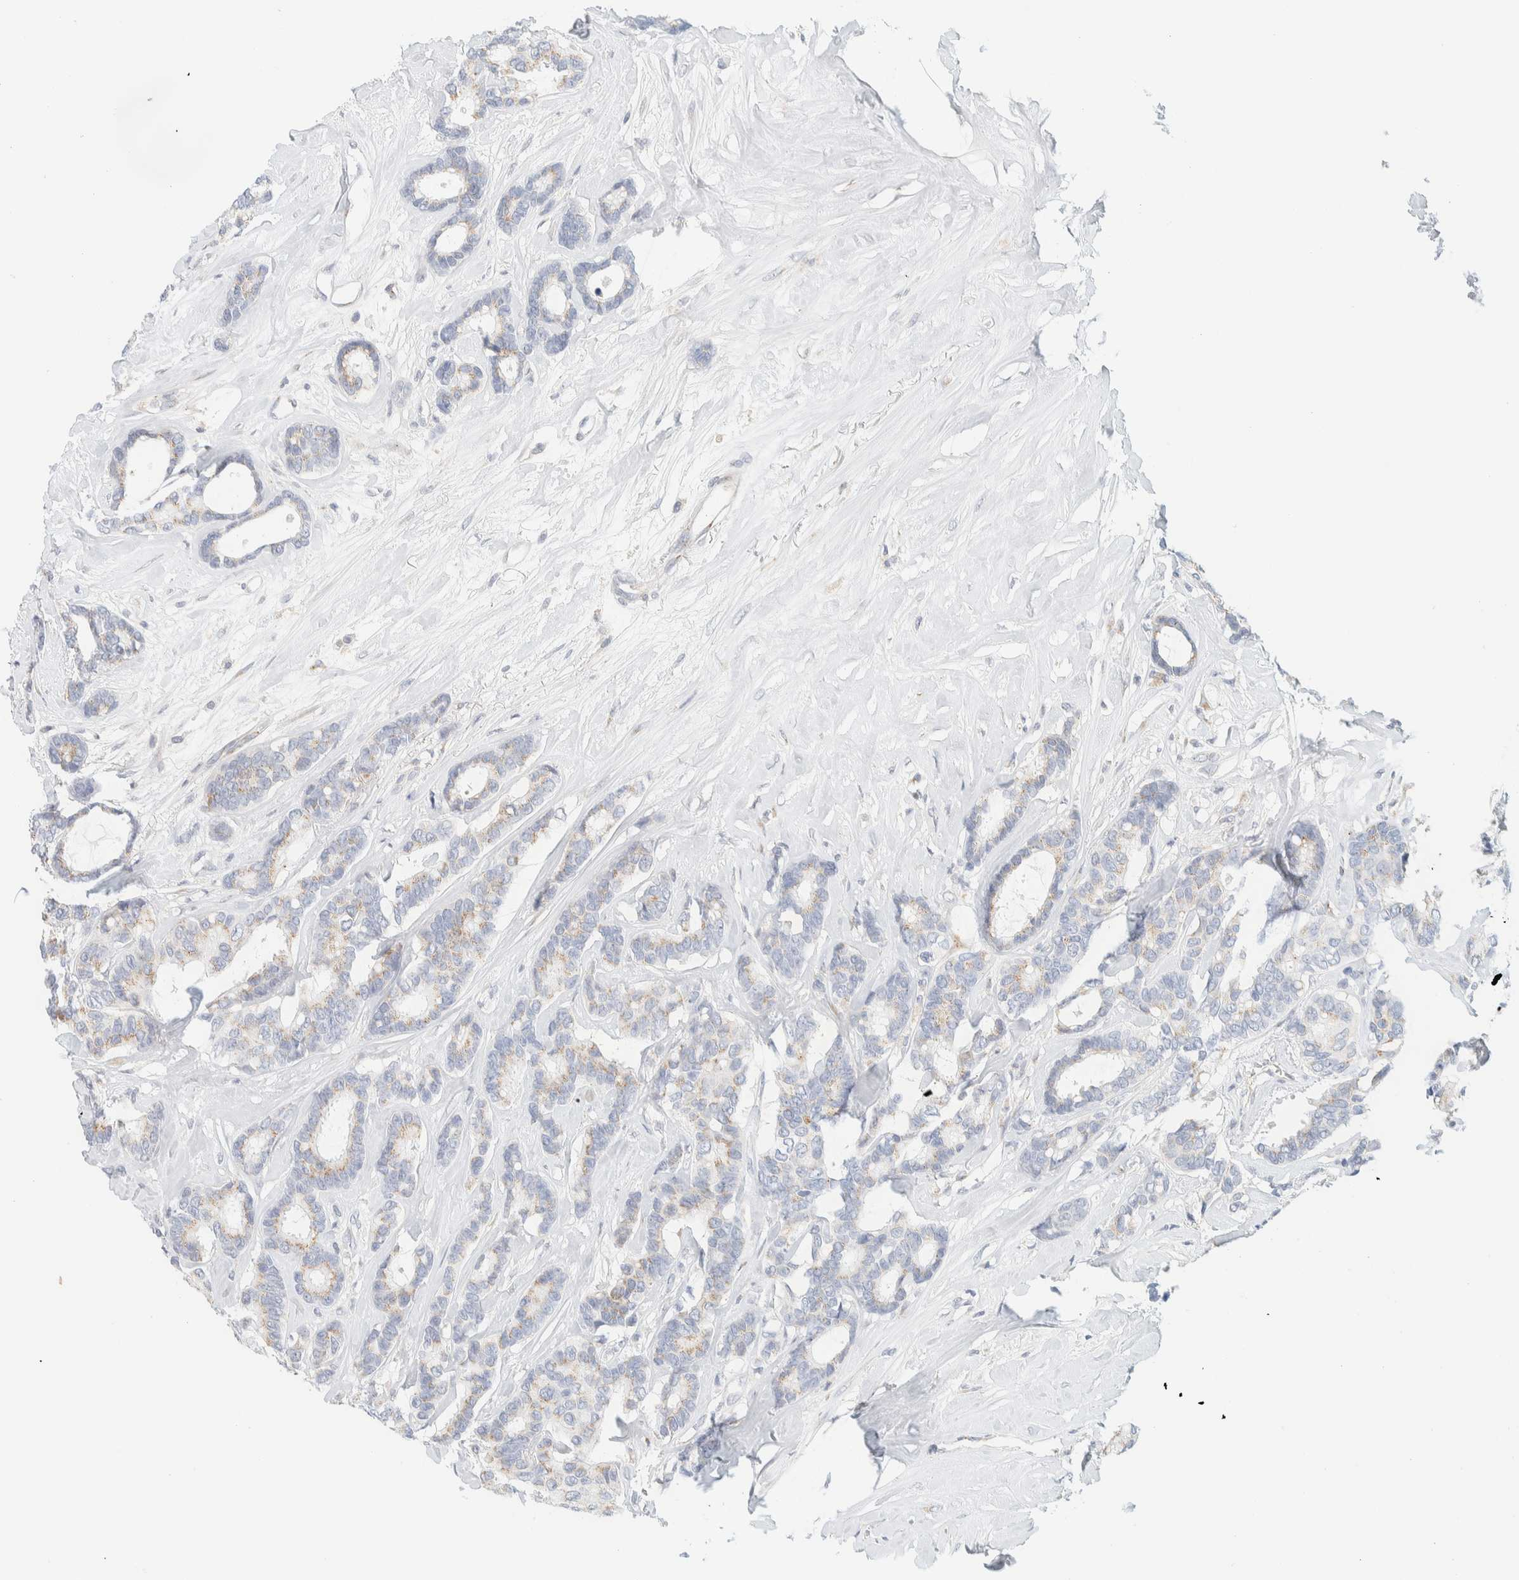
{"staining": {"intensity": "weak", "quantity": "25%-75%", "location": "cytoplasmic/membranous"}, "tissue": "breast cancer", "cell_type": "Tumor cells", "image_type": "cancer", "snomed": [{"axis": "morphology", "description": "Duct carcinoma"}, {"axis": "topography", "description": "Breast"}], "caption": "This is an image of immunohistochemistry (IHC) staining of breast cancer, which shows weak expression in the cytoplasmic/membranous of tumor cells.", "gene": "SPNS3", "patient": {"sex": "female", "age": 87}}